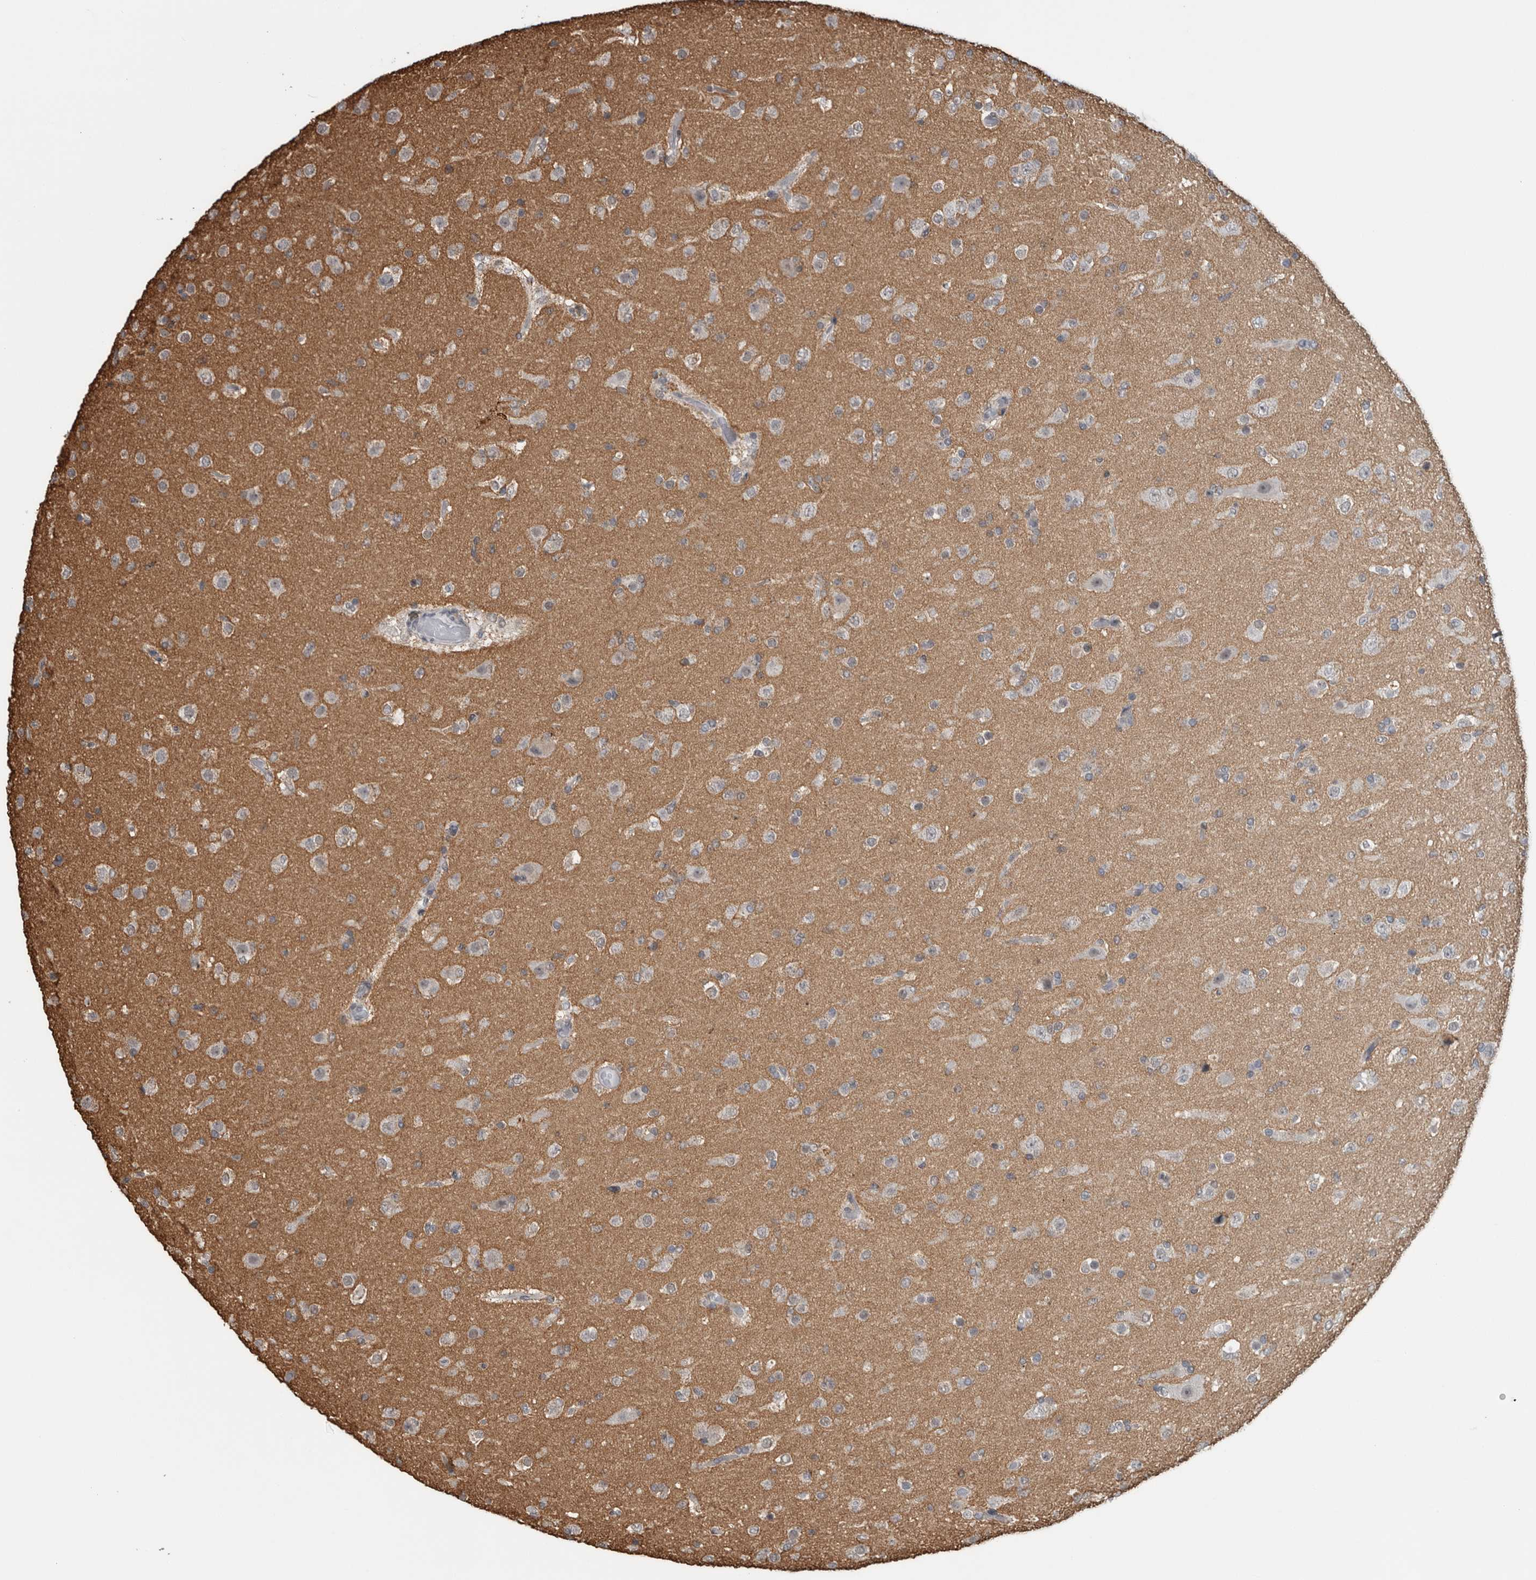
{"staining": {"intensity": "negative", "quantity": "none", "location": "none"}, "tissue": "glioma", "cell_type": "Tumor cells", "image_type": "cancer", "snomed": [{"axis": "morphology", "description": "Glioma, malignant, Low grade"}, {"axis": "topography", "description": "Brain"}], "caption": "DAB (3,3'-diaminobenzidine) immunohistochemical staining of glioma demonstrates no significant staining in tumor cells.", "gene": "ACSF2", "patient": {"sex": "male", "age": 65}}